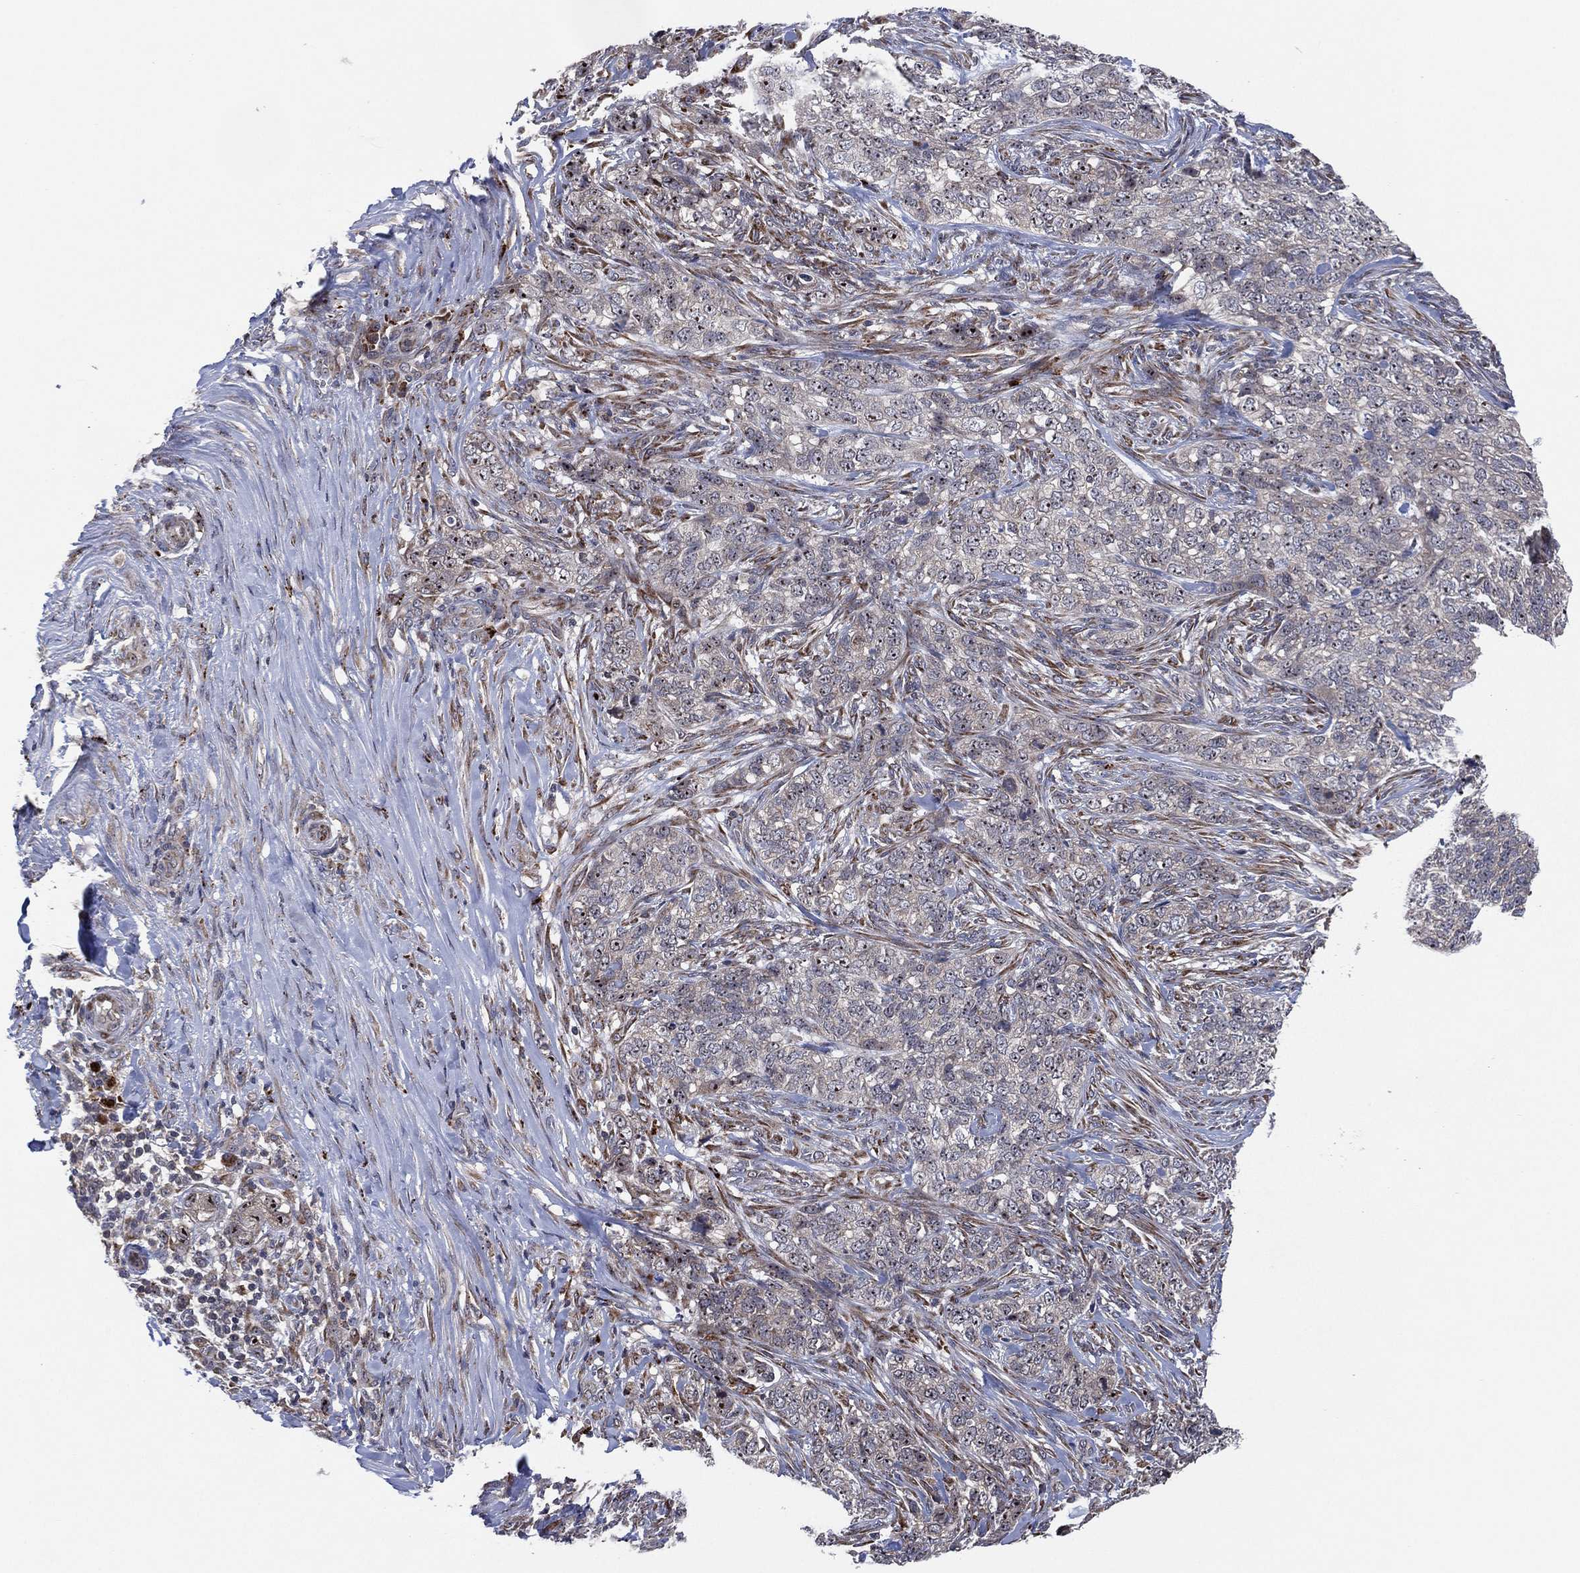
{"staining": {"intensity": "negative", "quantity": "none", "location": "none"}, "tissue": "skin cancer", "cell_type": "Tumor cells", "image_type": "cancer", "snomed": [{"axis": "morphology", "description": "Basal cell carcinoma"}, {"axis": "topography", "description": "Skin"}], "caption": "IHC photomicrograph of human skin basal cell carcinoma stained for a protein (brown), which exhibits no expression in tumor cells. The staining was performed using DAB to visualize the protein expression in brown, while the nuclei were stained in blue with hematoxylin (Magnification: 20x).", "gene": "FAM104A", "patient": {"sex": "female", "age": 69}}